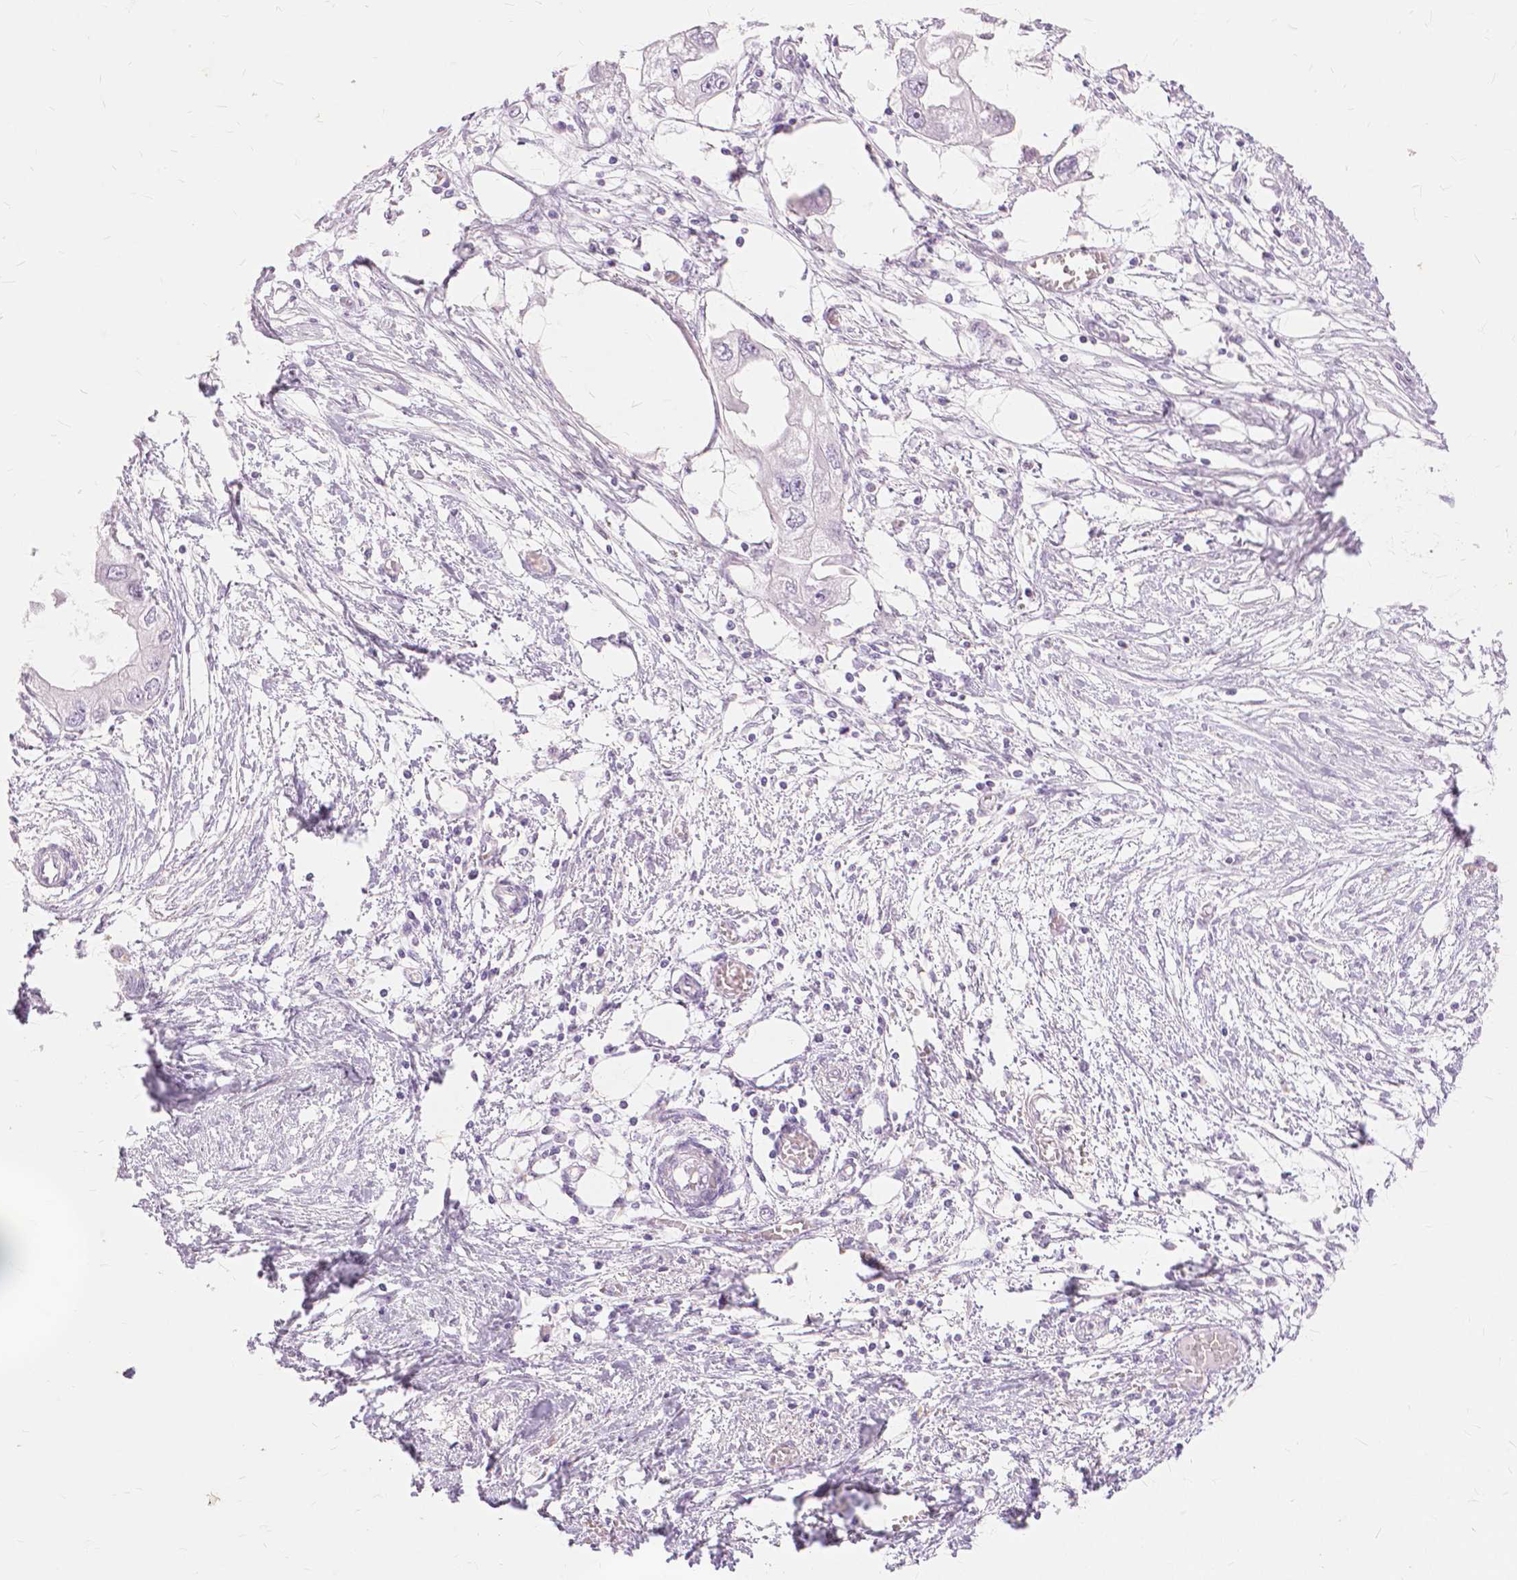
{"staining": {"intensity": "negative", "quantity": "none", "location": "none"}, "tissue": "endometrial cancer", "cell_type": "Tumor cells", "image_type": "cancer", "snomed": [{"axis": "morphology", "description": "Adenocarcinoma, NOS"}, {"axis": "morphology", "description": "Adenocarcinoma, metastatic, NOS"}, {"axis": "topography", "description": "Adipose tissue"}, {"axis": "topography", "description": "Endometrium"}], "caption": "This is an immunohistochemistry (IHC) micrograph of human endometrial metastatic adenocarcinoma. There is no positivity in tumor cells.", "gene": "TGM1", "patient": {"sex": "female", "age": 67}}